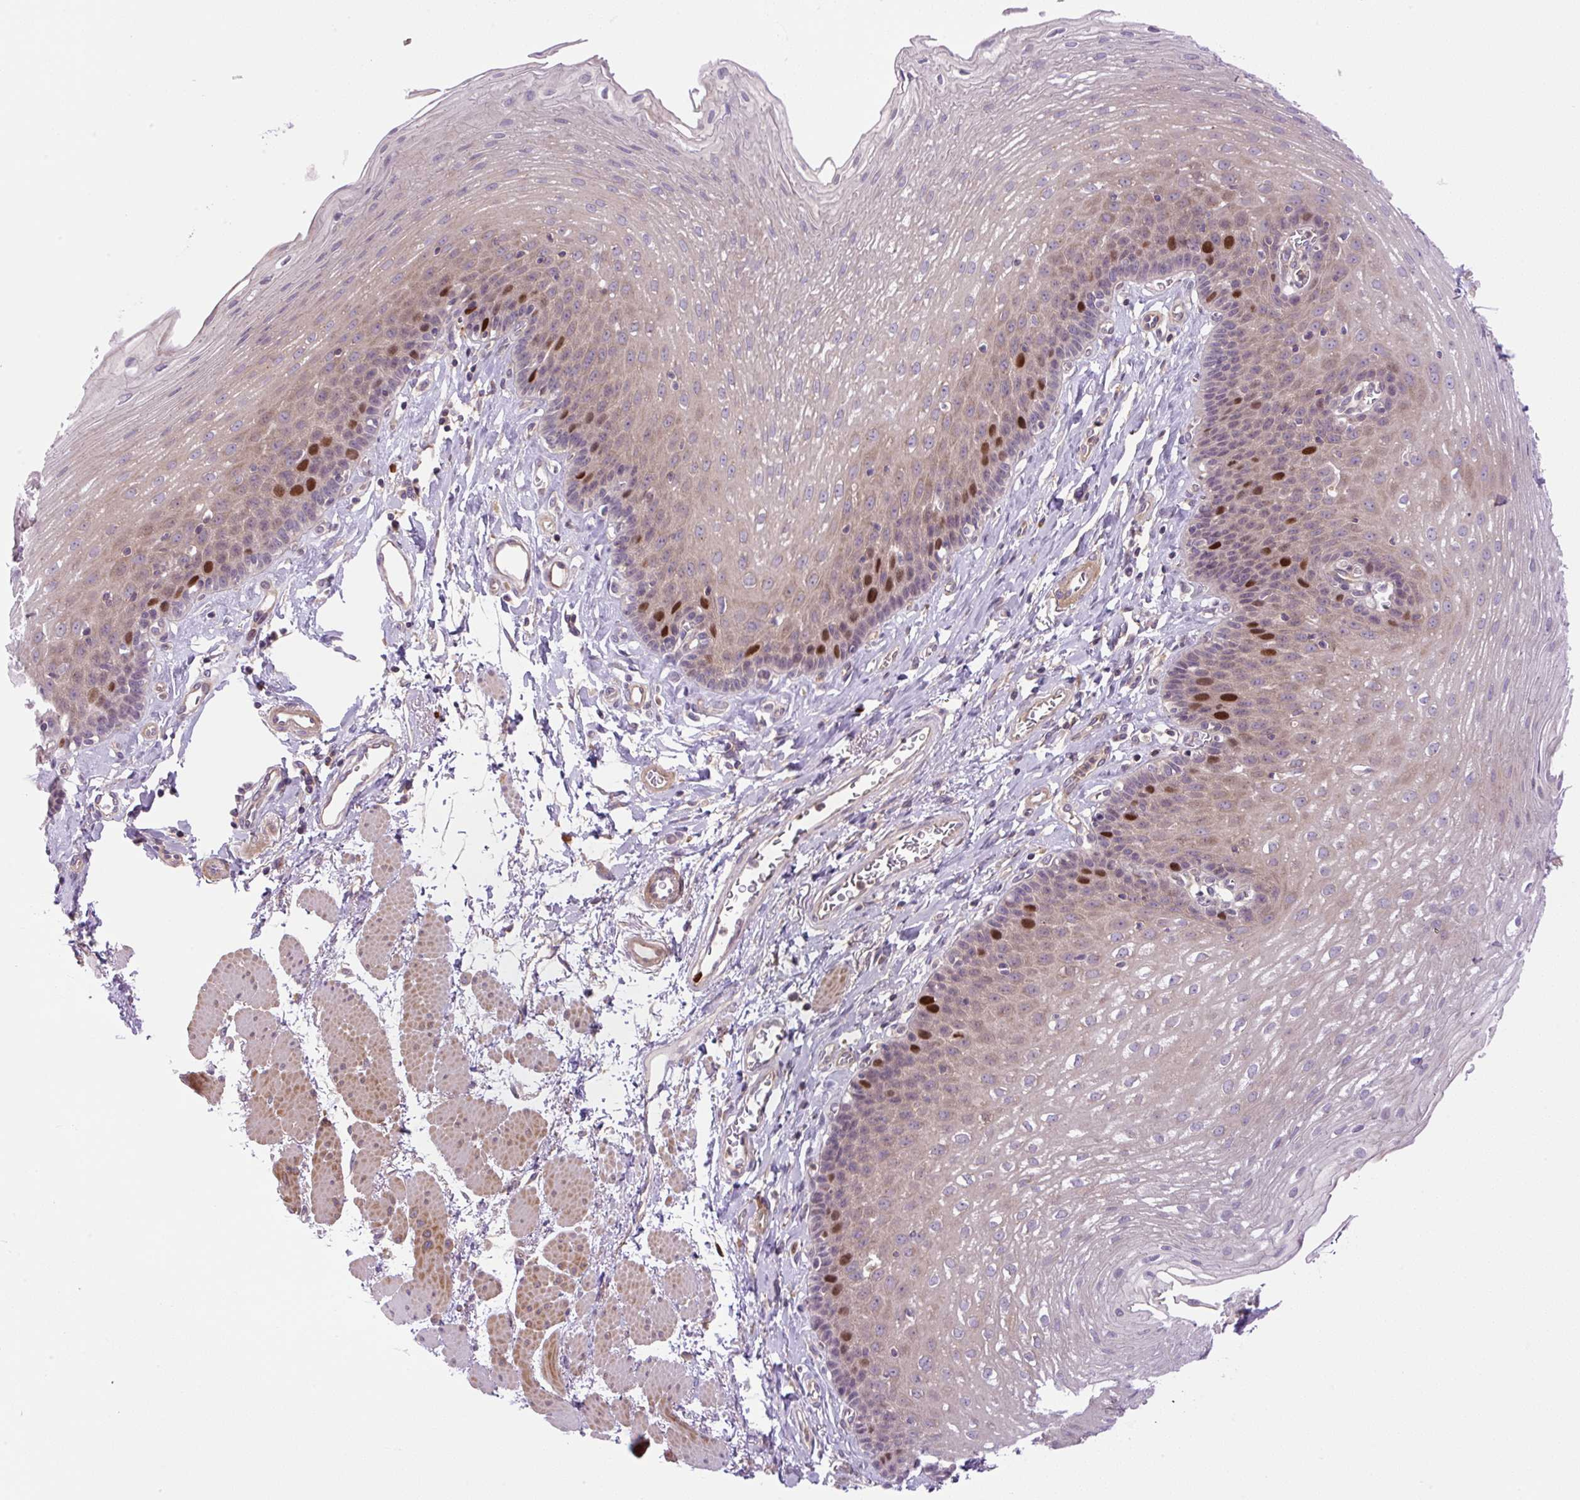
{"staining": {"intensity": "strong", "quantity": "<25%", "location": "nuclear"}, "tissue": "esophagus", "cell_type": "Squamous epithelial cells", "image_type": "normal", "snomed": [{"axis": "morphology", "description": "Normal tissue, NOS"}, {"axis": "topography", "description": "Esophagus"}], "caption": "A medium amount of strong nuclear expression is seen in approximately <25% of squamous epithelial cells in normal esophagus. (DAB (3,3'-diaminobenzidine) IHC, brown staining for protein, blue staining for nuclei).", "gene": "KIFC1", "patient": {"sex": "female", "age": 81}}